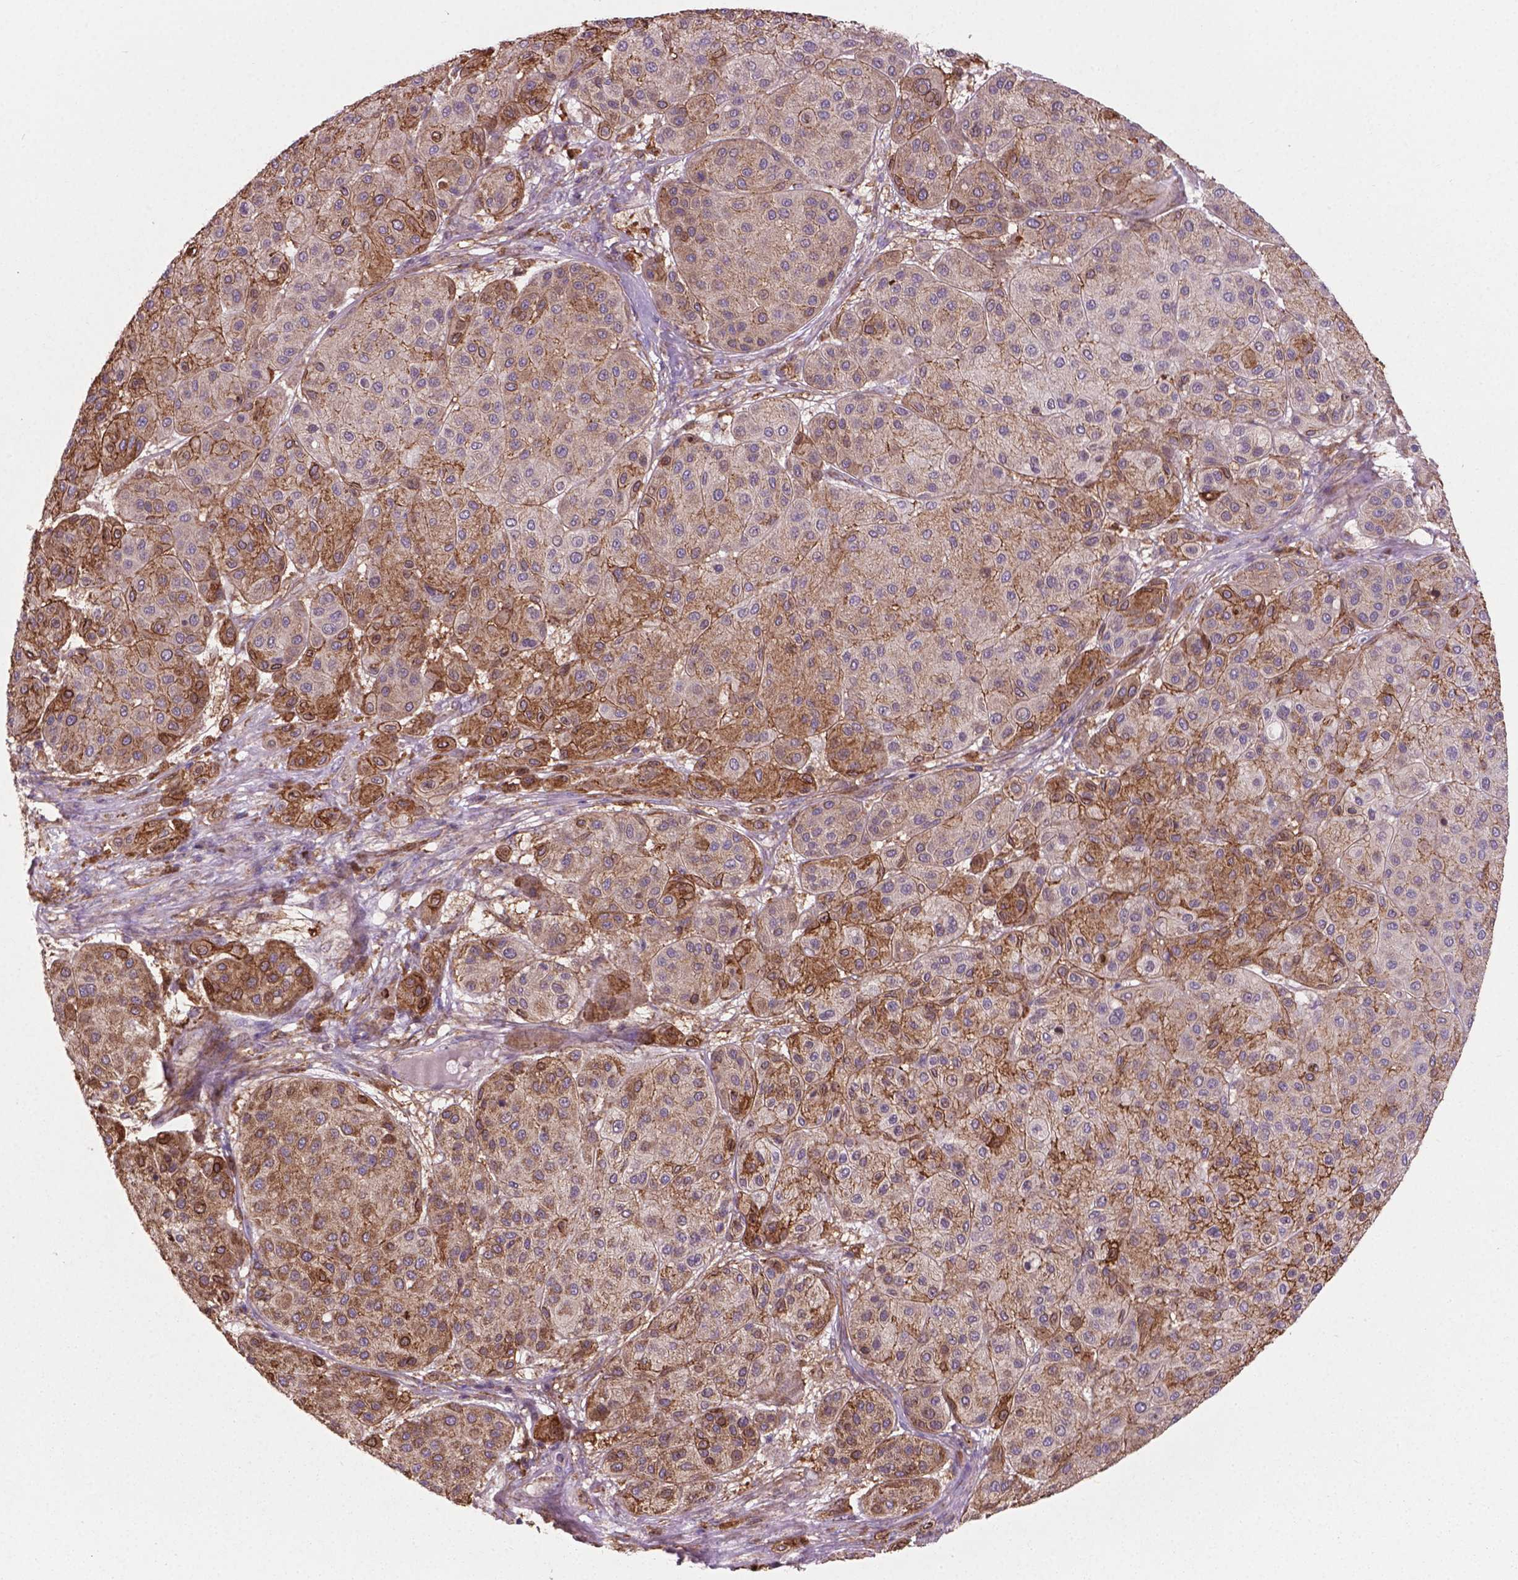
{"staining": {"intensity": "moderate", "quantity": ">75%", "location": "cytoplasmic/membranous"}, "tissue": "melanoma", "cell_type": "Tumor cells", "image_type": "cancer", "snomed": [{"axis": "morphology", "description": "Malignant melanoma, Metastatic site"}, {"axis": "topography", "description": "Smooth muscle"}], "caption": "Immunohistochemical staining of human melanoma exhibits medium levels of moderate cytoplasmic/membranous positivity in approximately >75% of tumor cells.", "gene": "TCAF1", "patient": {"sex": "male", "age": 41}}